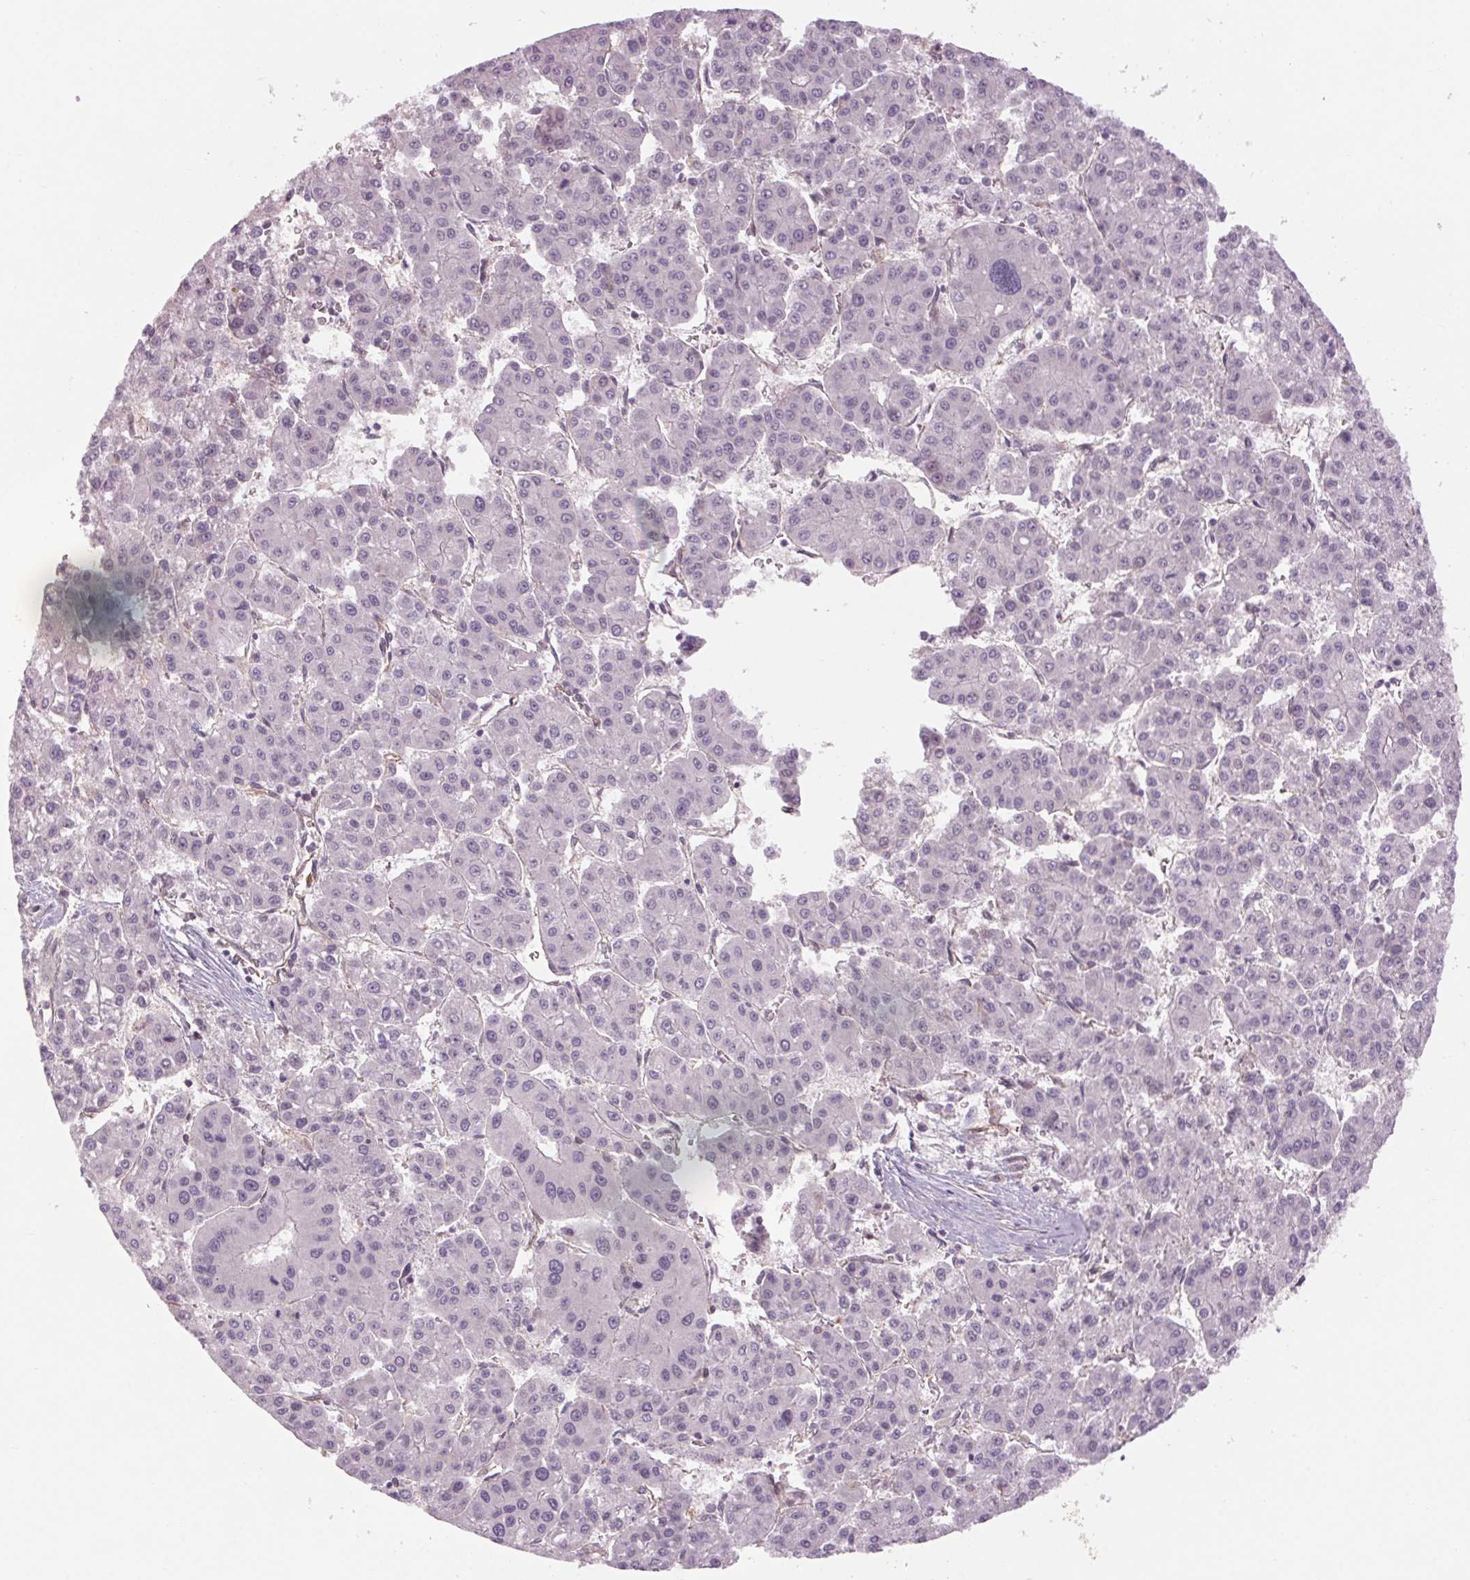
{"staining": {"intensity": "negative", "quantity": "none", "location": "none"}, "tissue": "liver cancer", "cell_type": "Tumor cells", "image_type": "cancer", "snomed": [{"axis": "morphology", "description": "Carcinoma, Hepatocellular, NOS"}, {"axis": "topography", "description": "Liver"}], "caption": "Immunohistochemical staining of liver cancer (hepatocellular carcinoma) exhibits no significant positivity in tumor cells.", "gene": "CCSER1", "patient": {"sex": "male", "age": 73}}